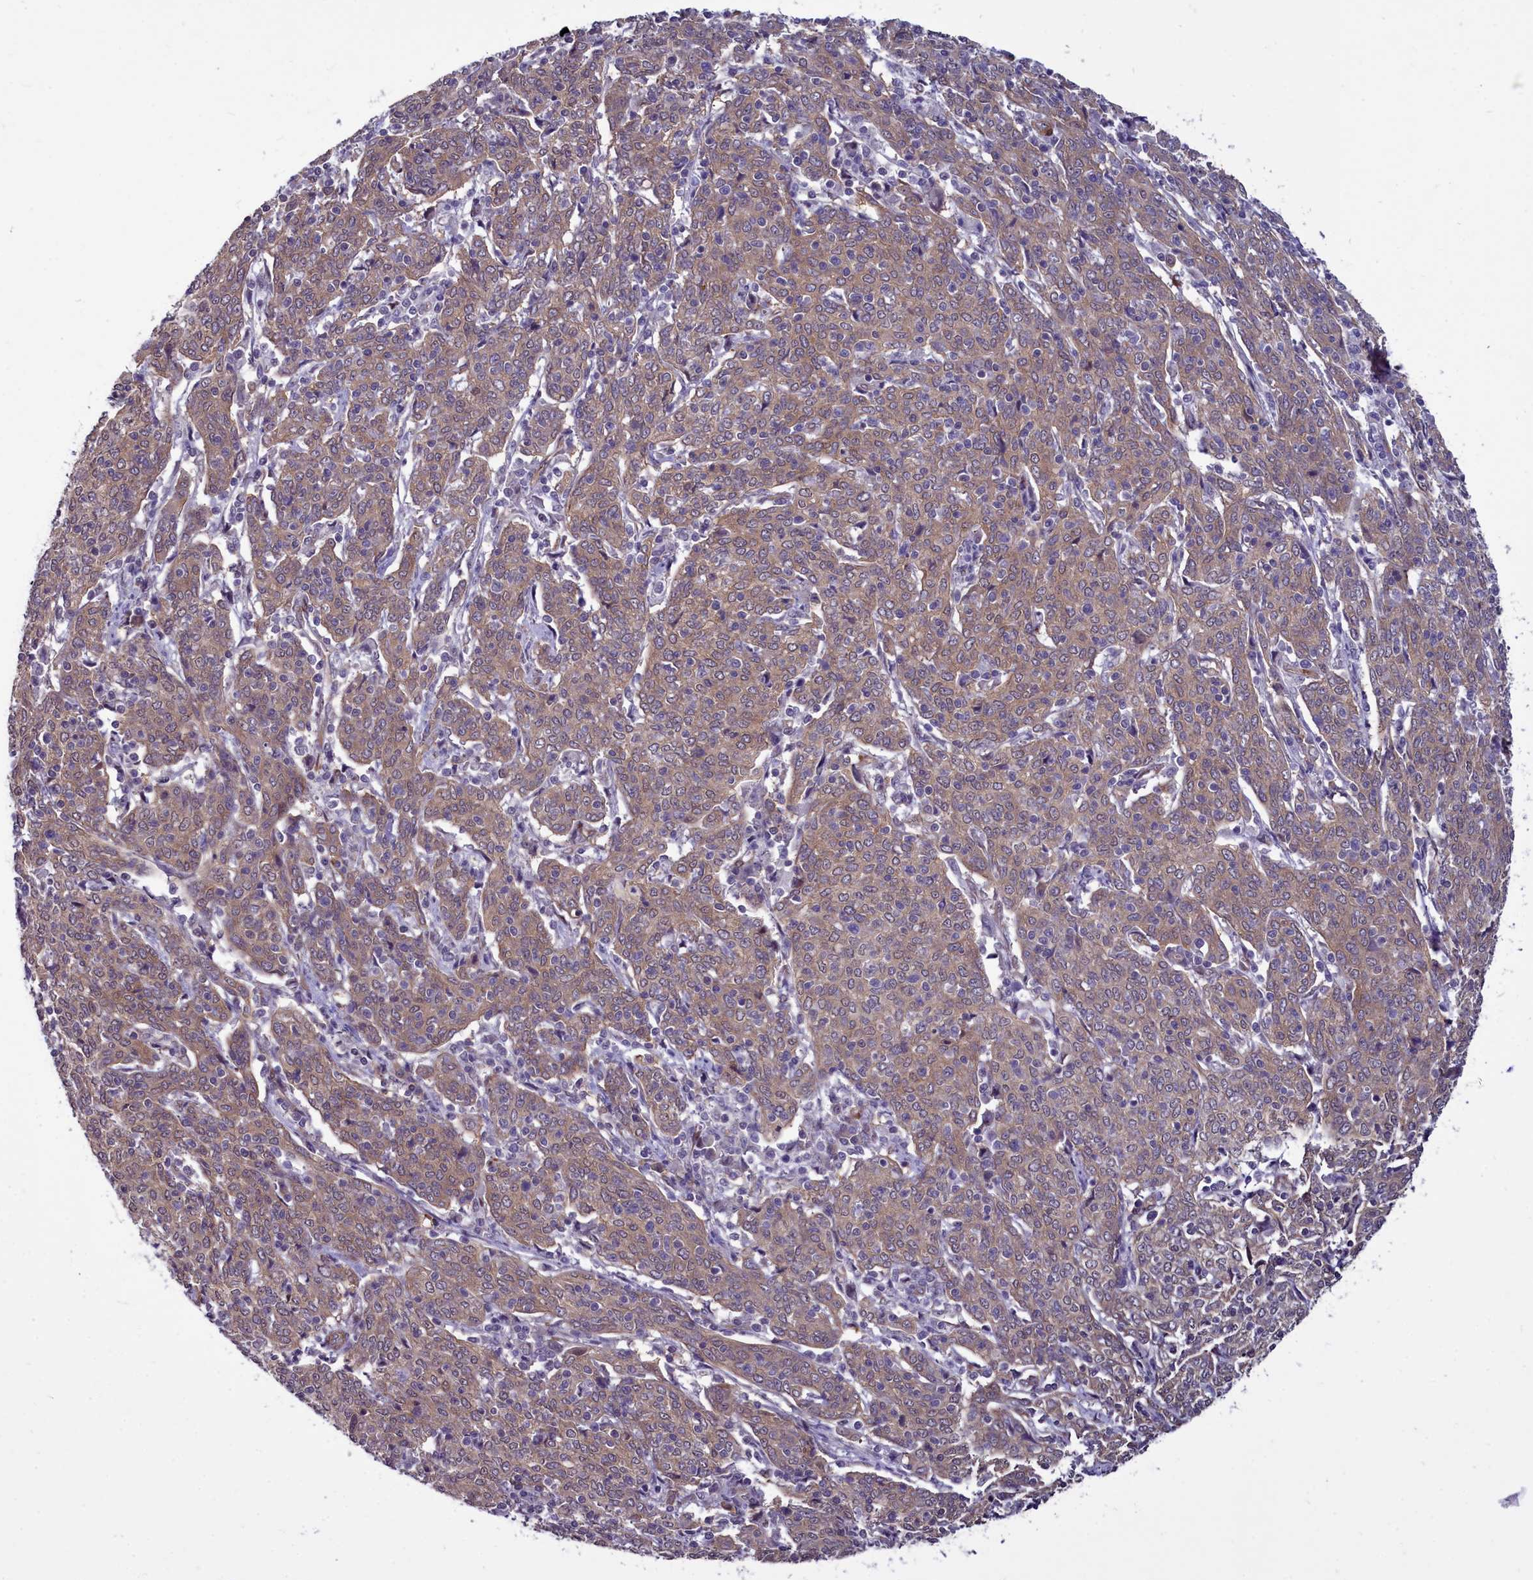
{"staining": {"intensity": "moderate", "quantity": ">75%", "location": "cytoplasmic/membranous"}, "tissue": "cervical cancer", "cell_type": "Tumor cells", "image_type": "cancer", "snomed": [{"axis": "morphology", "description": "Squamous cell carcinoma, NOS"}, {"axis": "topography", "description": "Cervix"}], "caption": "Human cervical squamous cell carcinoma stained for a protein (brown) exhibits moderate cytoplasmic/membranous positive expression in about >75% of tumor cells.", "gene": "BCAR1", "patient": {"sex": "female", "age": 67}}